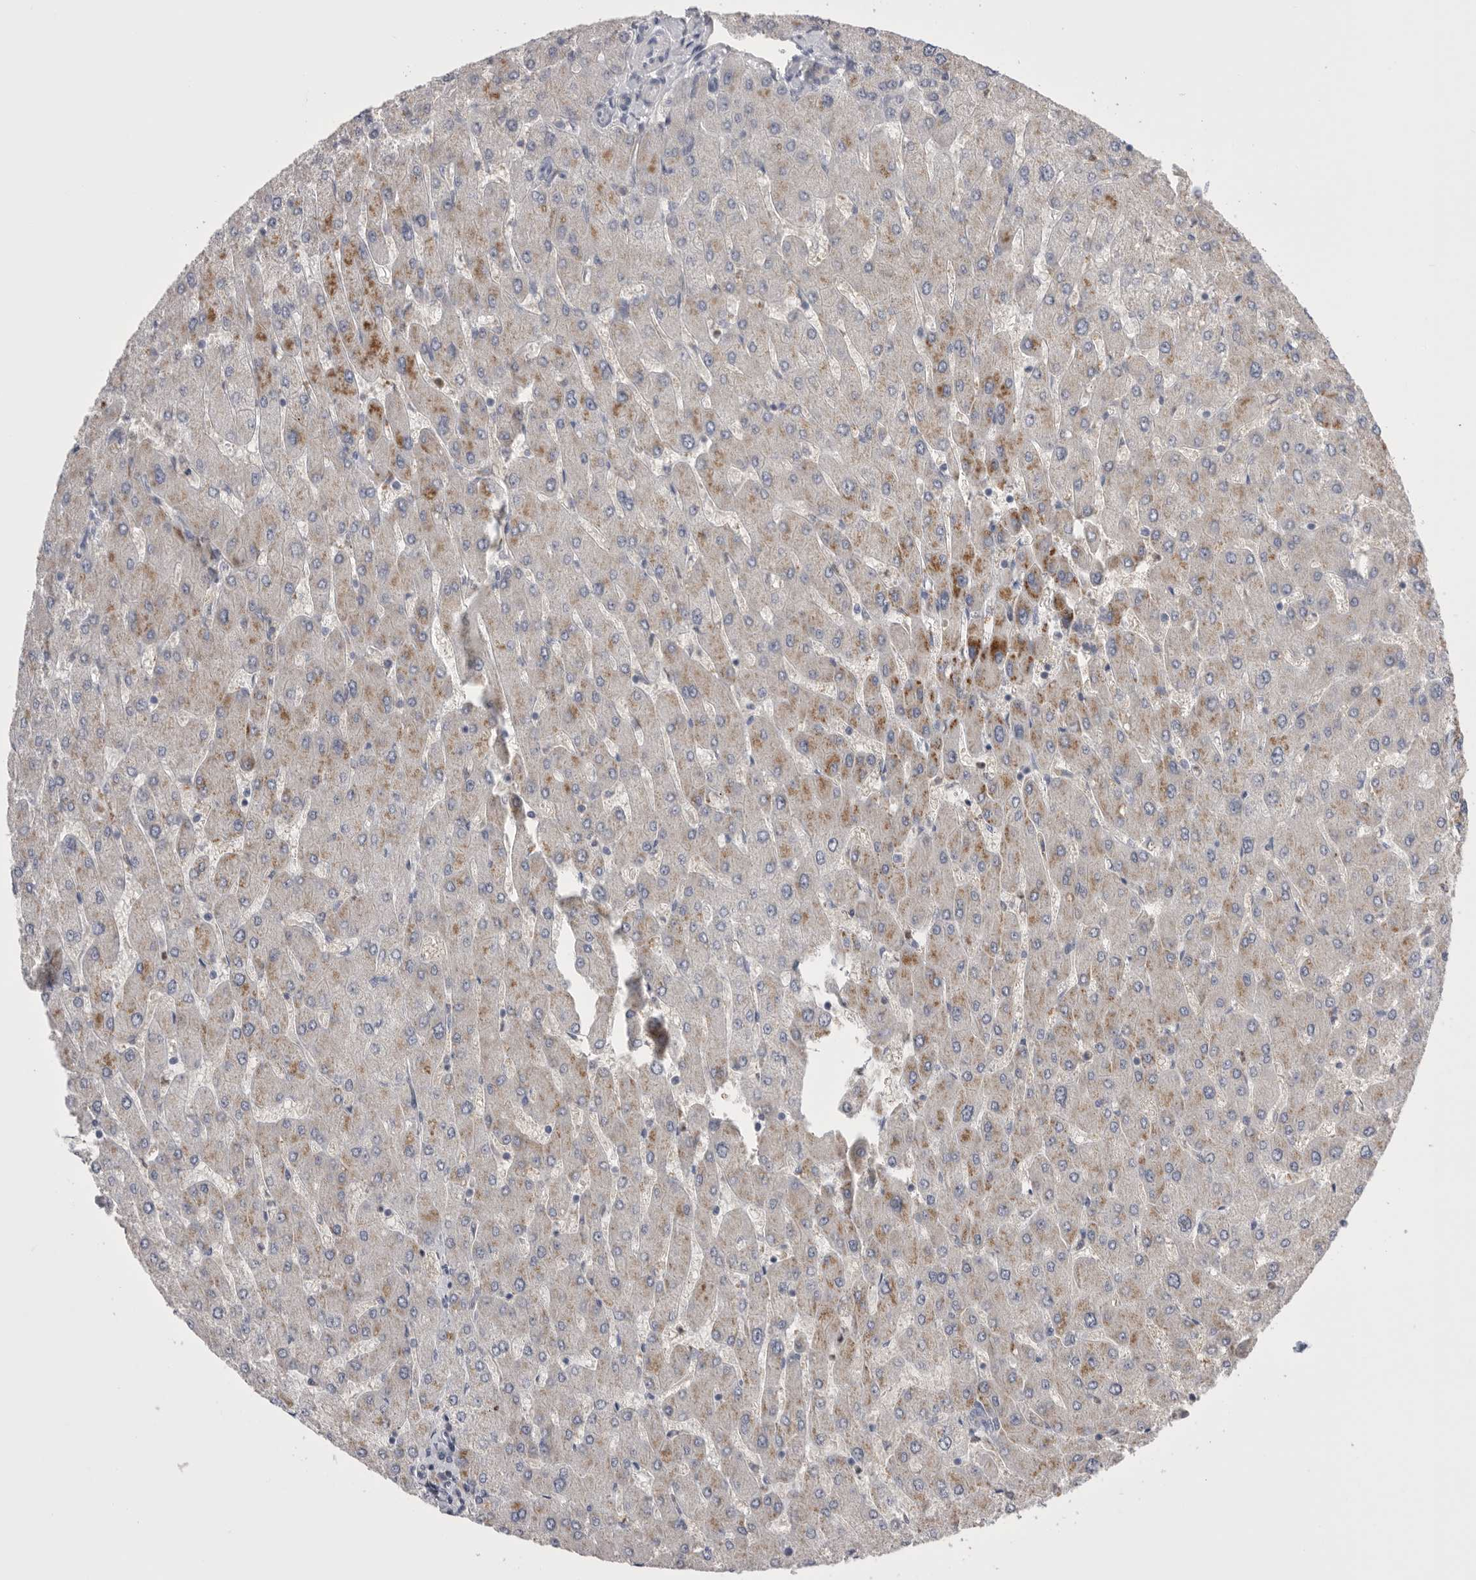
{"staining": {"intensity": "negative", "quantity": "none", "location": "none"}, "tissue": "liver", "cell_type": "Cholangiocytes", "image_type": "normal", "snomed": [{"axis": "morphology", "description": "Normal tissue, NOS"}, {"axis": "topography", "description": "Liver"}], "caption": "Liver was stained to show a protein in brown. There is no significant staining in cholangiocytes.", "gene": "CCDC126", "patient": {"sex": "male", "age": 55}}